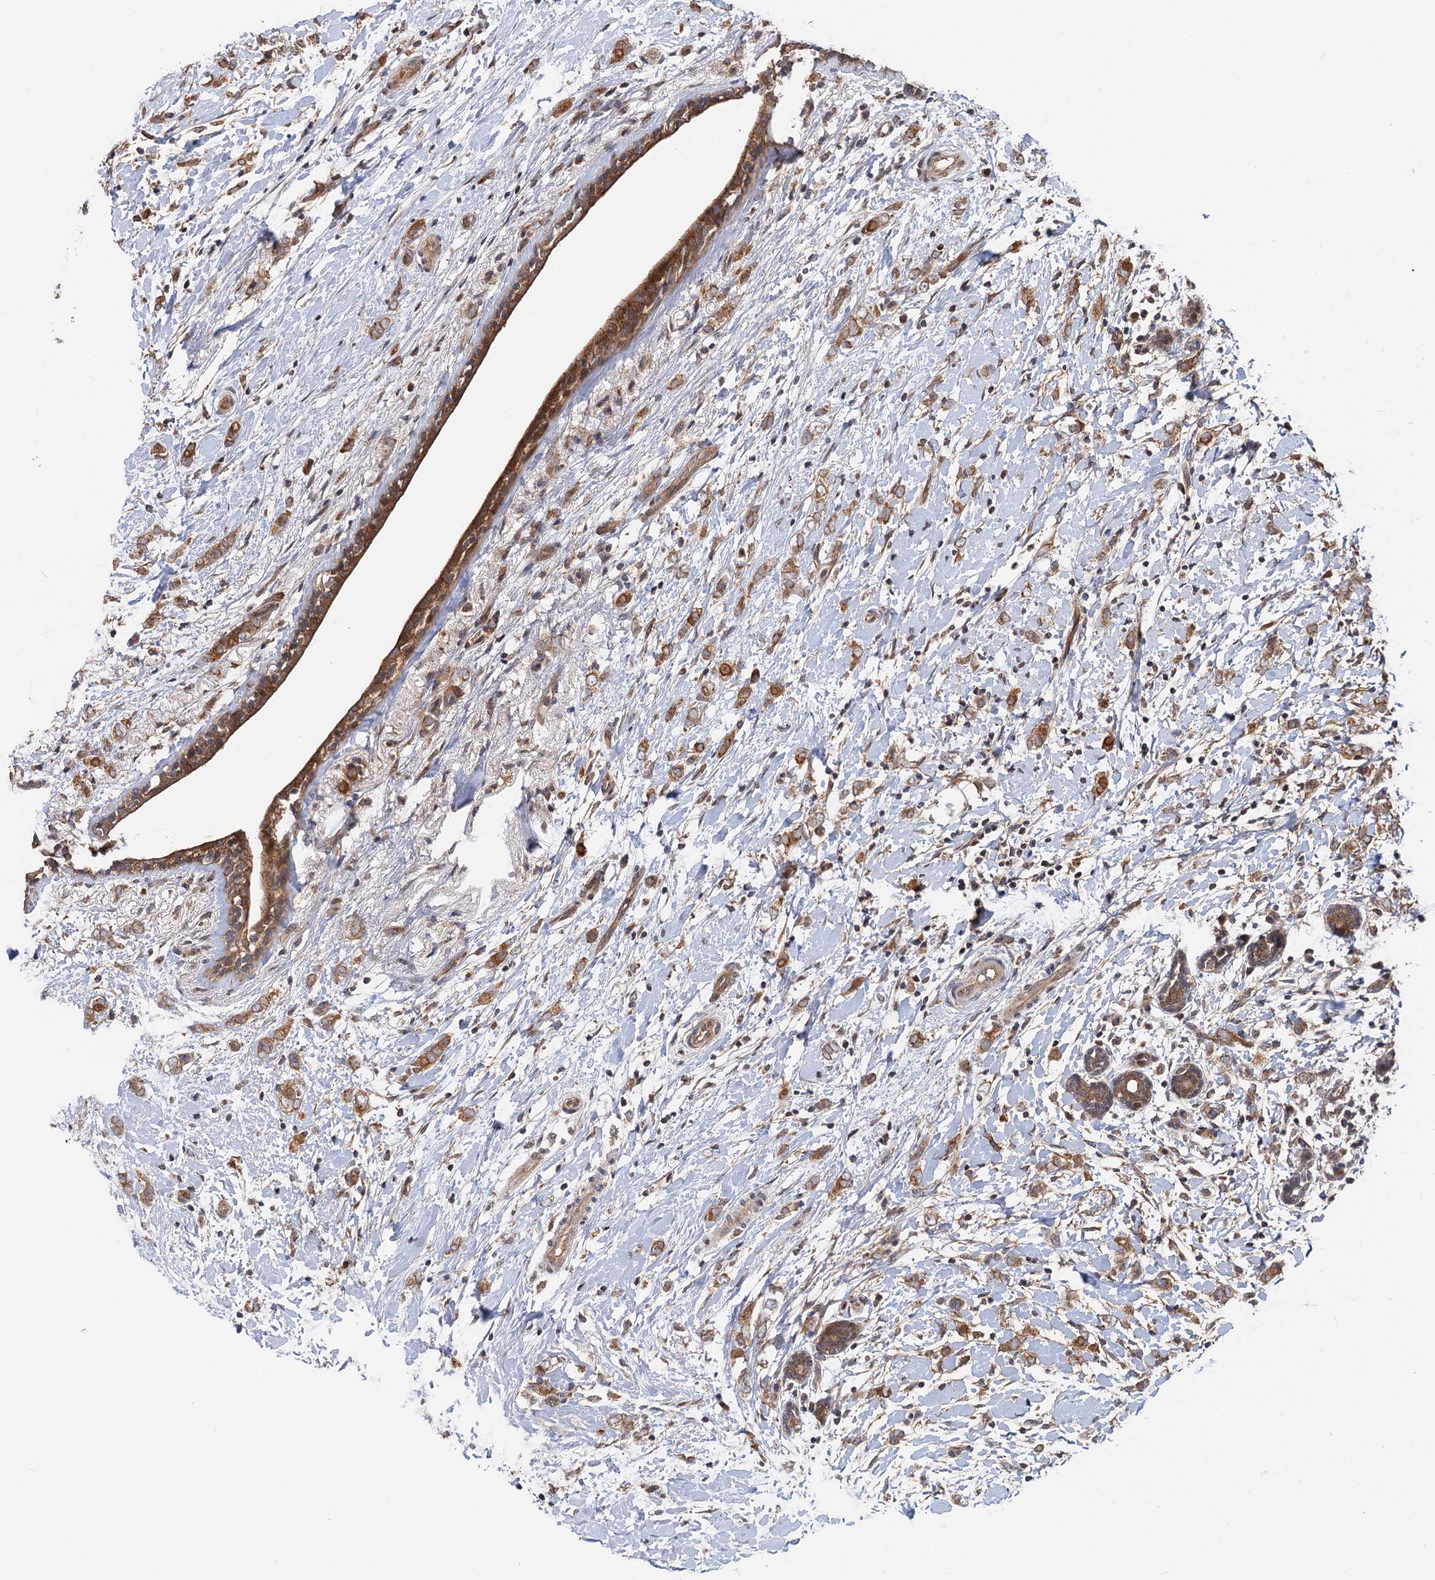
{"staining": {"intensity": "moderate", "quantity": ">75%", "location": "cytoplasmic/membranous"}, "tissue": "breast cancer", "cell_type": "Tumor cells", "image_type": "cancer", "snomed": [{"axis": "morphology", "description": "Normal tissue, NOS"}, {"axis": "morphology", "description": "Lobular carcinoma"}, {"axis": "topography", "description": "Breast"}], "caption": "Tumor cells show moderate cytoplasmic/membranous expression in approximately >75% of cells in breast cancer. The staining was performed using DAB to visualize the protein expression in brown, while the nuclei were stained in blue with hematoxylin (Magnification: 20x).", "gene": "SNX32", "patient": {"sex": "female", "age": 47}}